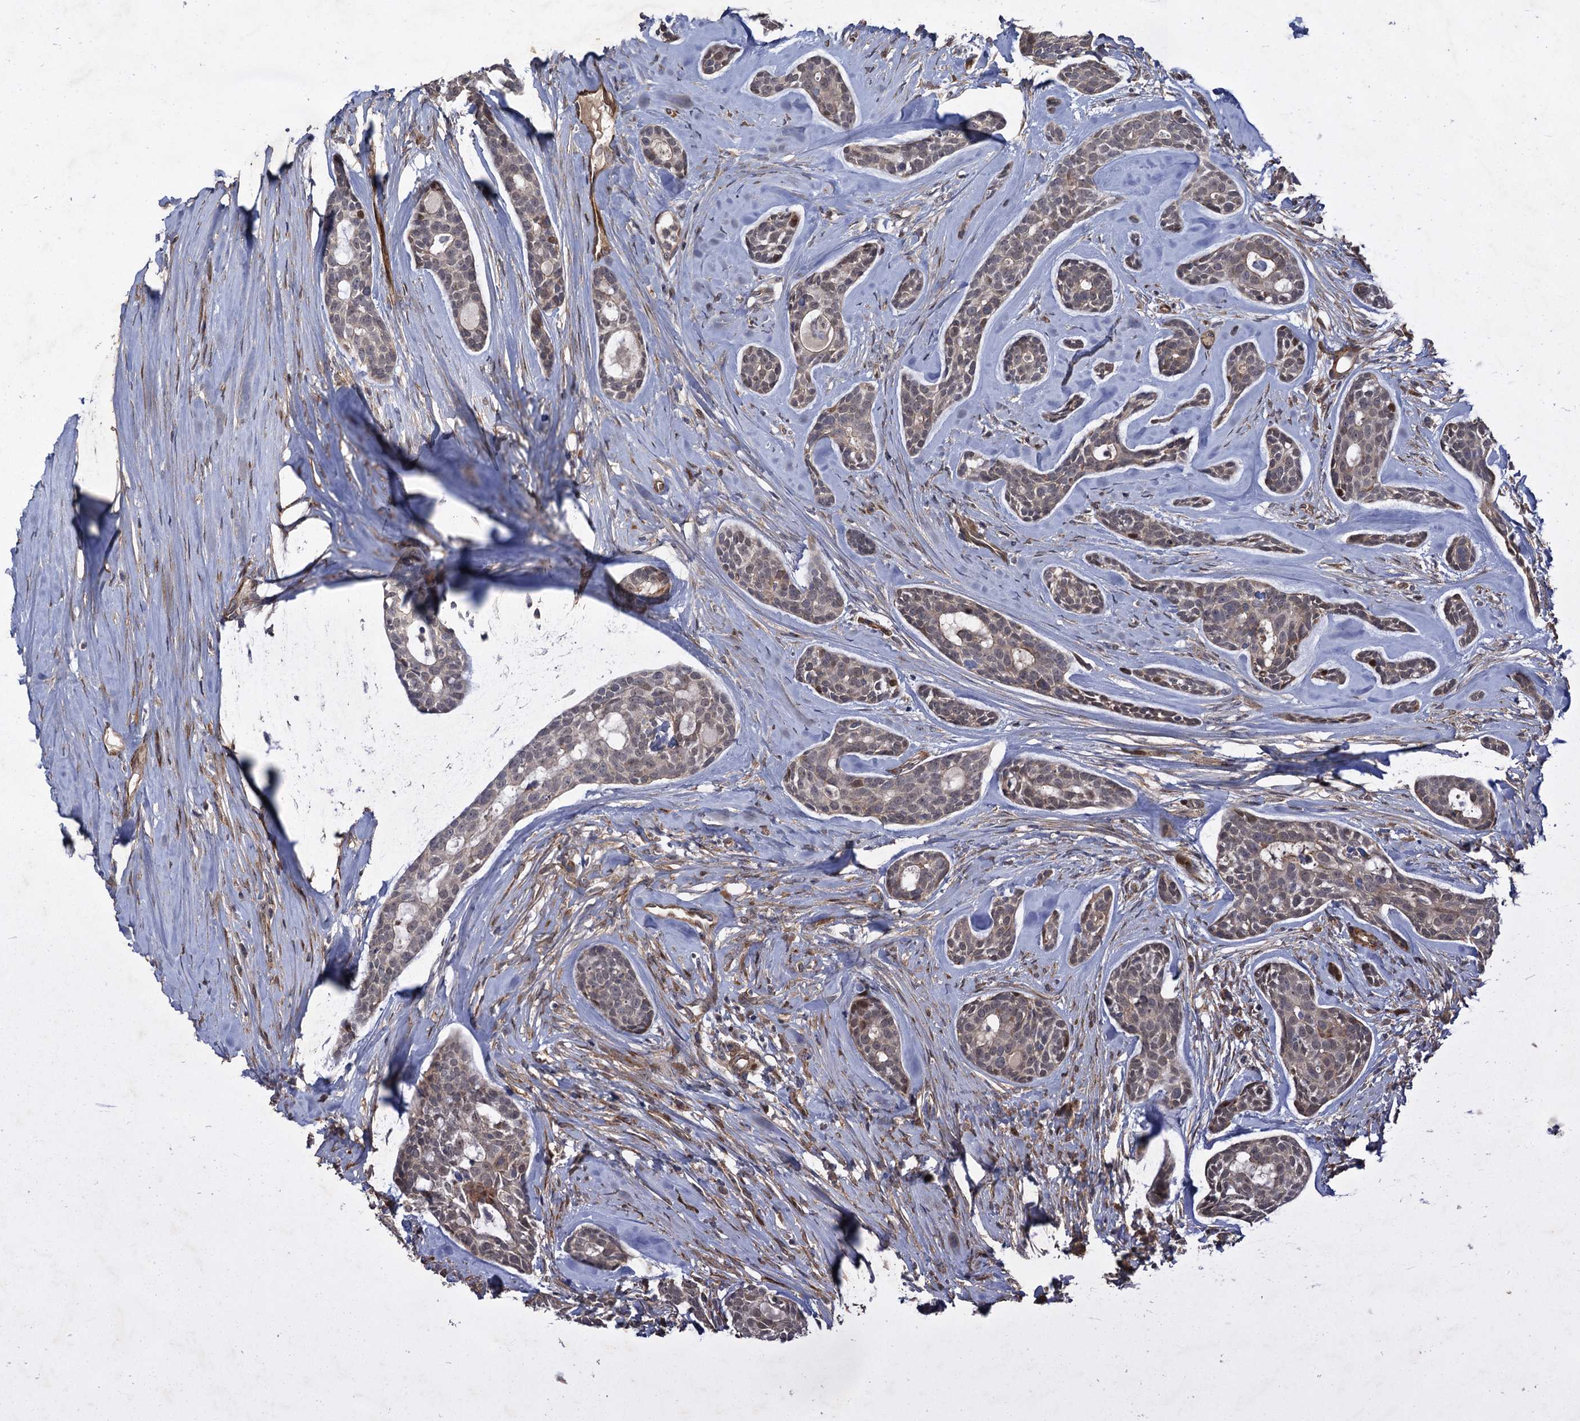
{"staining": {"intensity": "negative", "quantity": "none", "location": "none"}, "tissue": "head and neck cancer", "cell_type": "Tumor cells", "image_type": "cancer", "snomed": [{"axis": "morphology", "description": "Adenocarcinoma, NOS"}, {"axis": "topography", "description": "Subcutis"}, {"axis": "topography", "description": "Head-Neck"}], "caption": "Tumor cells are negative for protein expression in human head and neck cancer.", "gene": "NUDT22", "patient": {"sex": "female", "age": 73}}